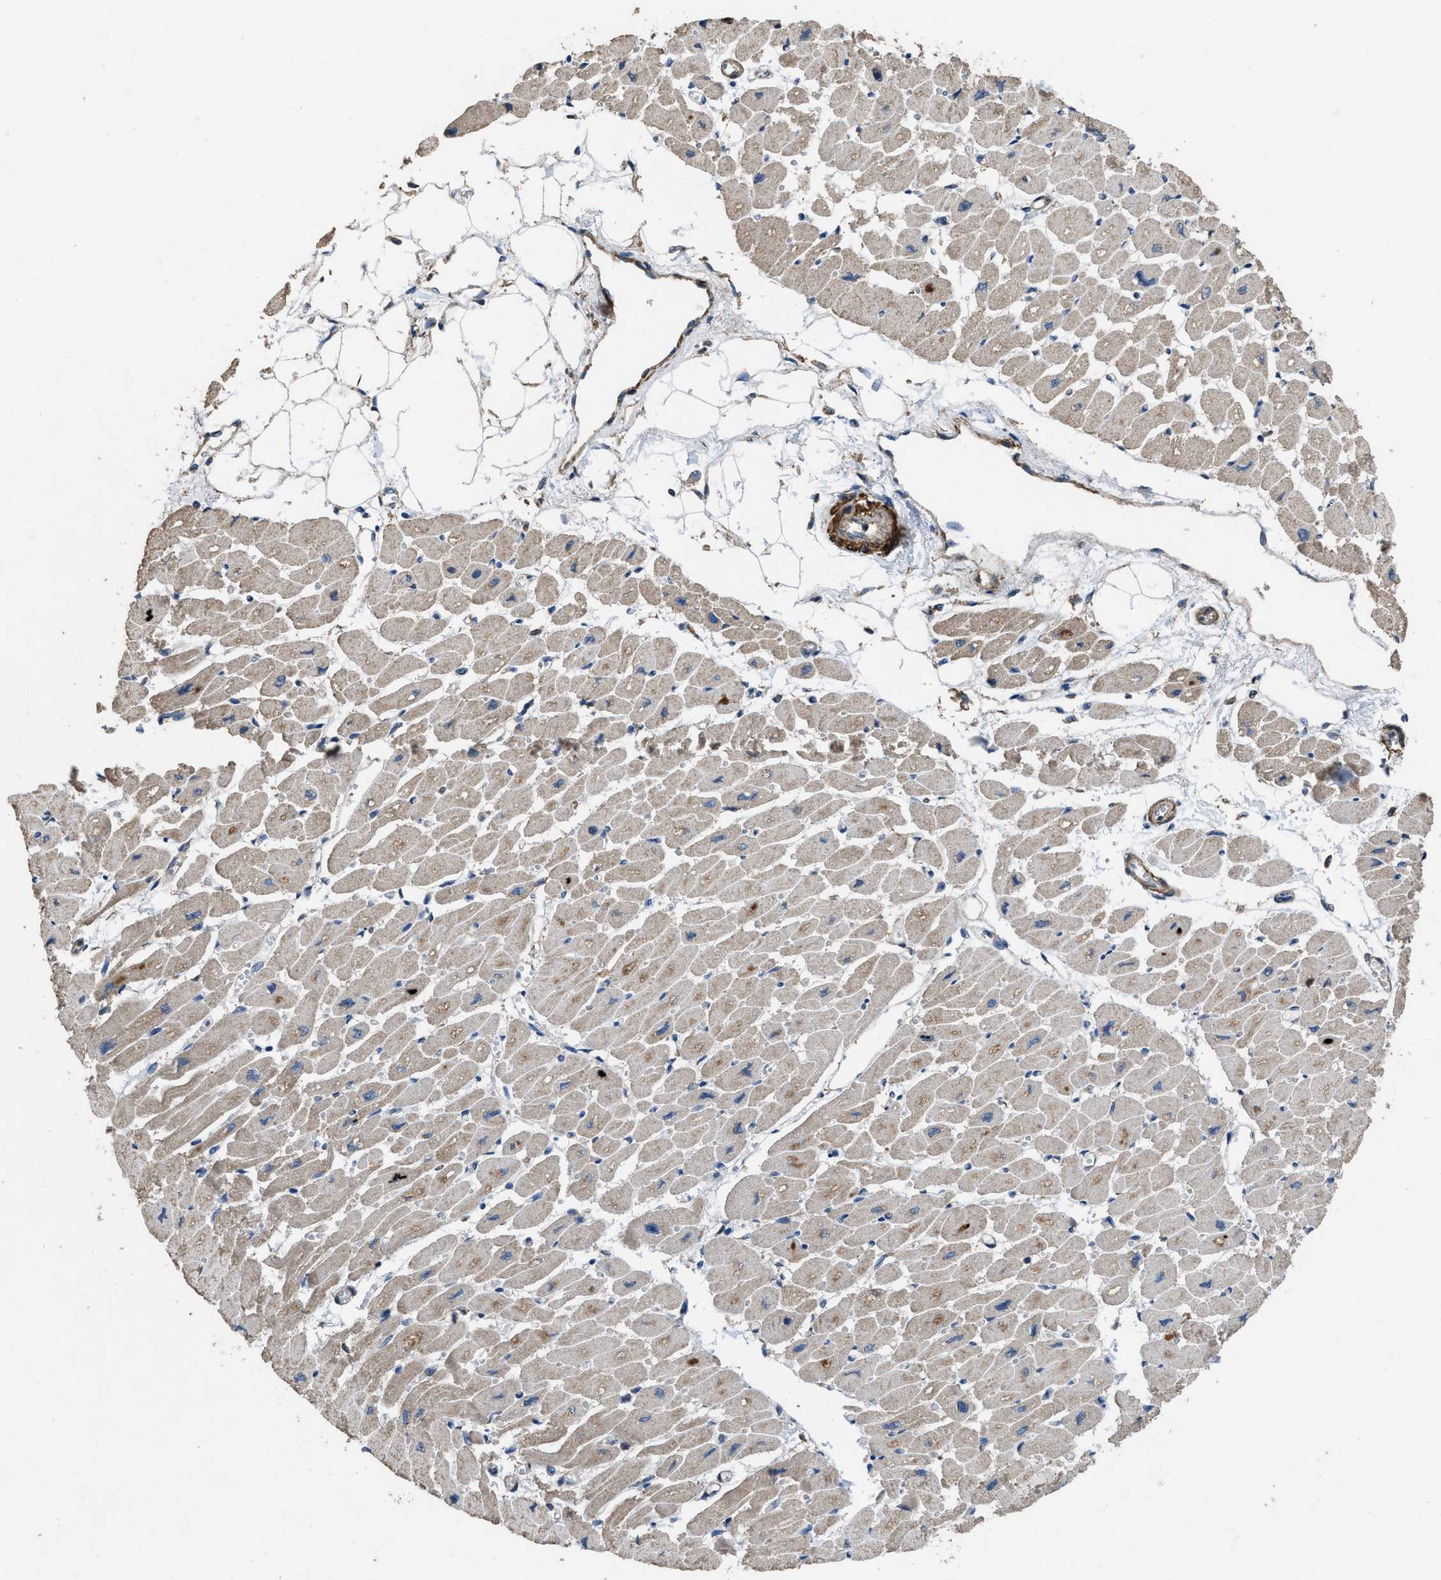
{"staining": {"intensity": "moderate", "quantity": "<25%", "location": "cytoplasmic/membranous"}, "tissue": "heart muscle", "cell_type": "Cardiomyocytes", "image_type": "normal", "snomed": [{"axis": "morphology", "description": "Normal tissue, NOS"}, {"axis": "topography", "description": "Heart"}], "caption": "The immunohistochemical stain labels moderate cytoplasmic/membranous positivity in cardiomyocytes of unremarkable heart muscle. The staining was performed using DAB, with brown indicating positive protein expression. Nuclei are stained blue with hematoxylin.", "gene": "ARL6", "patient": {"sex": "female", "age": 54}}